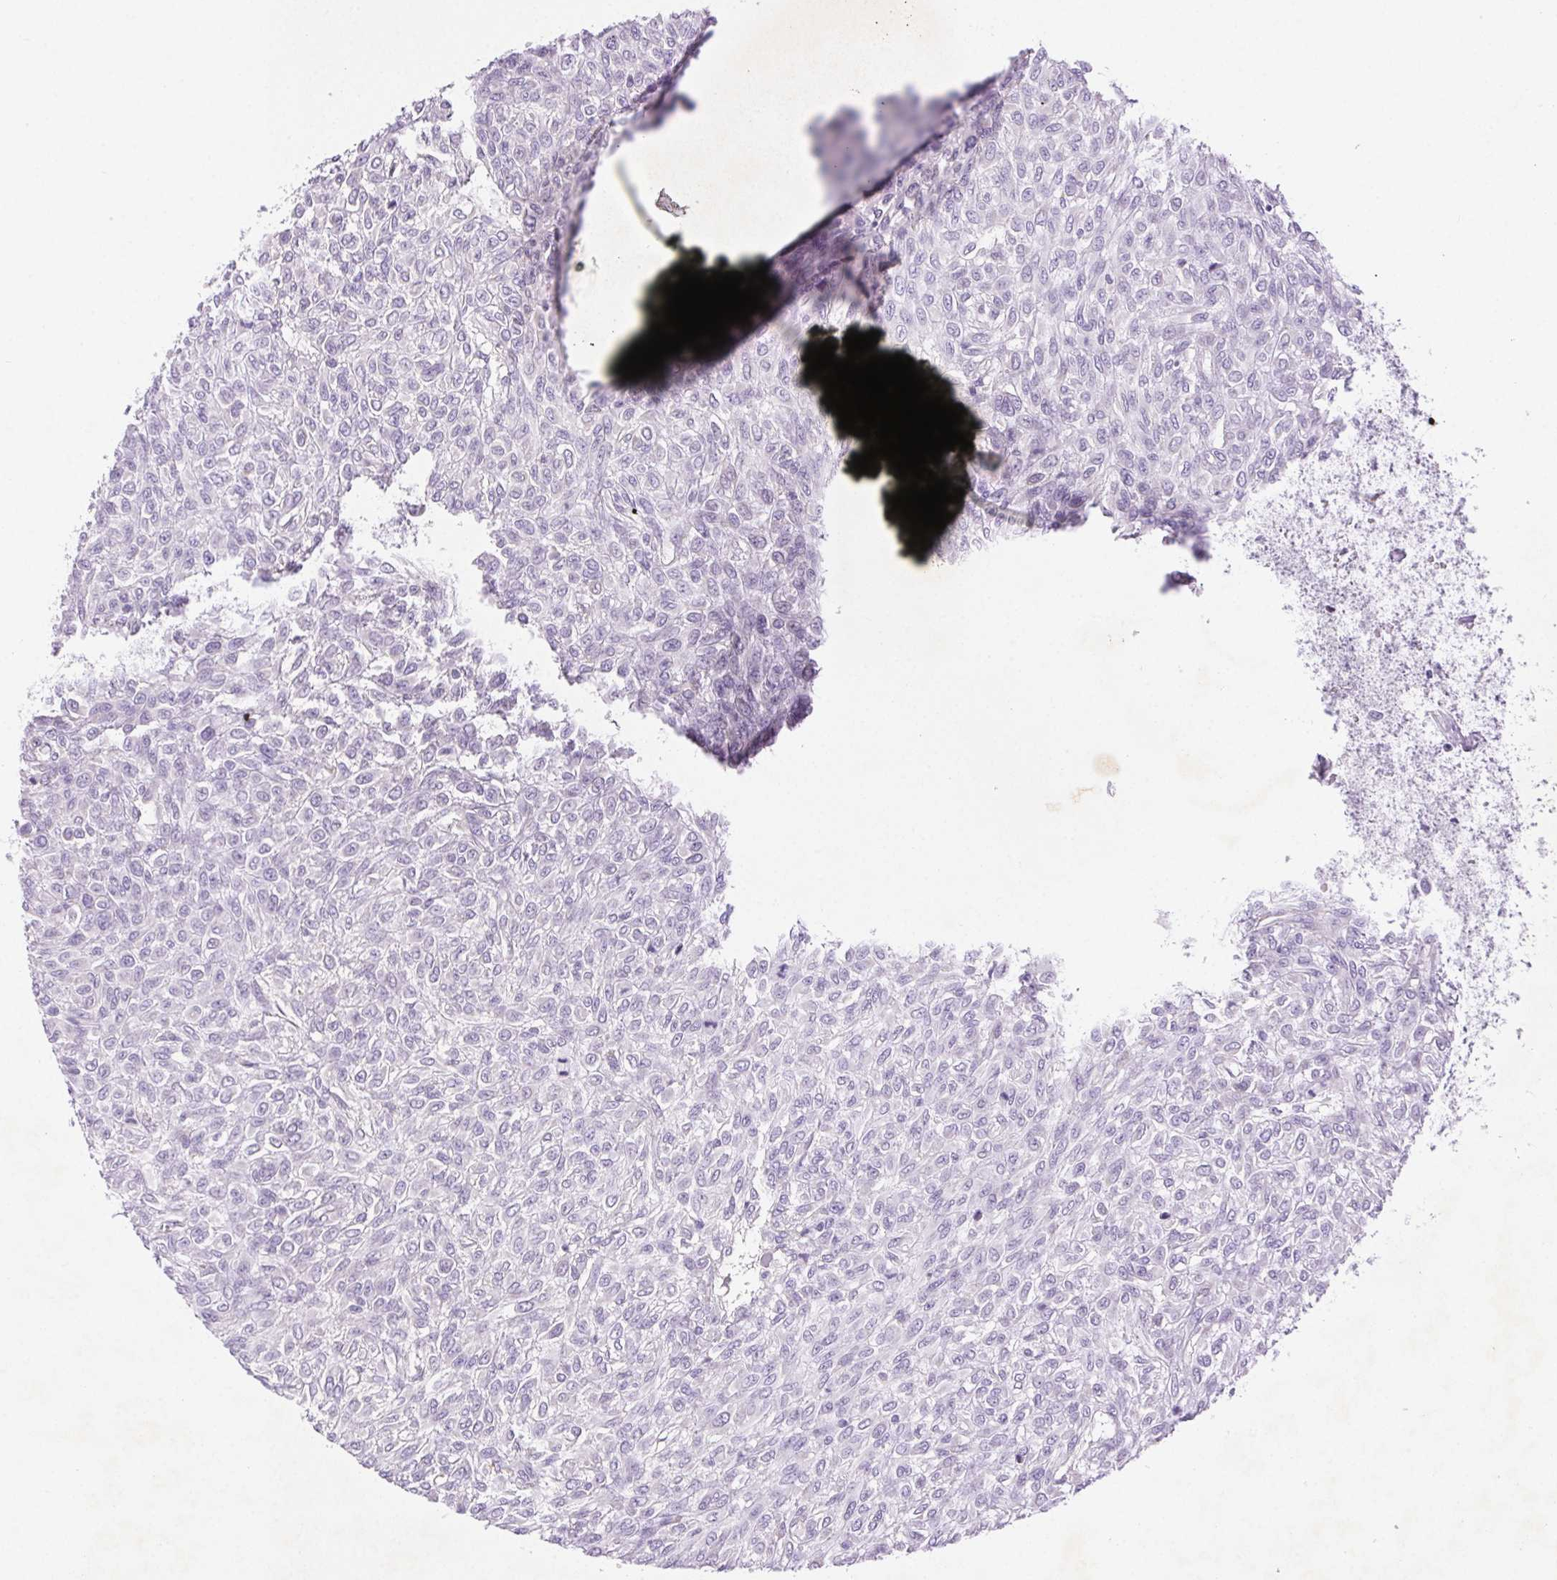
{"staining": {"intensity": "negative", "quantity": "none", "location": "none"}, "tissue": "renal cancer", "cell_type": "Tumor cells", "image_type": "cancer", "snomed": [{"axis": "morphology", "description": "Adenocarcinoma, NOS"}, {"axis": "topography", "description": "Kidney"}], "caption": "Tumor cells show no significant protein staining in renal adenocarcinoma.", "gene": "ARHGAP11B", "patient": {"sex": "male", "age": 58}}